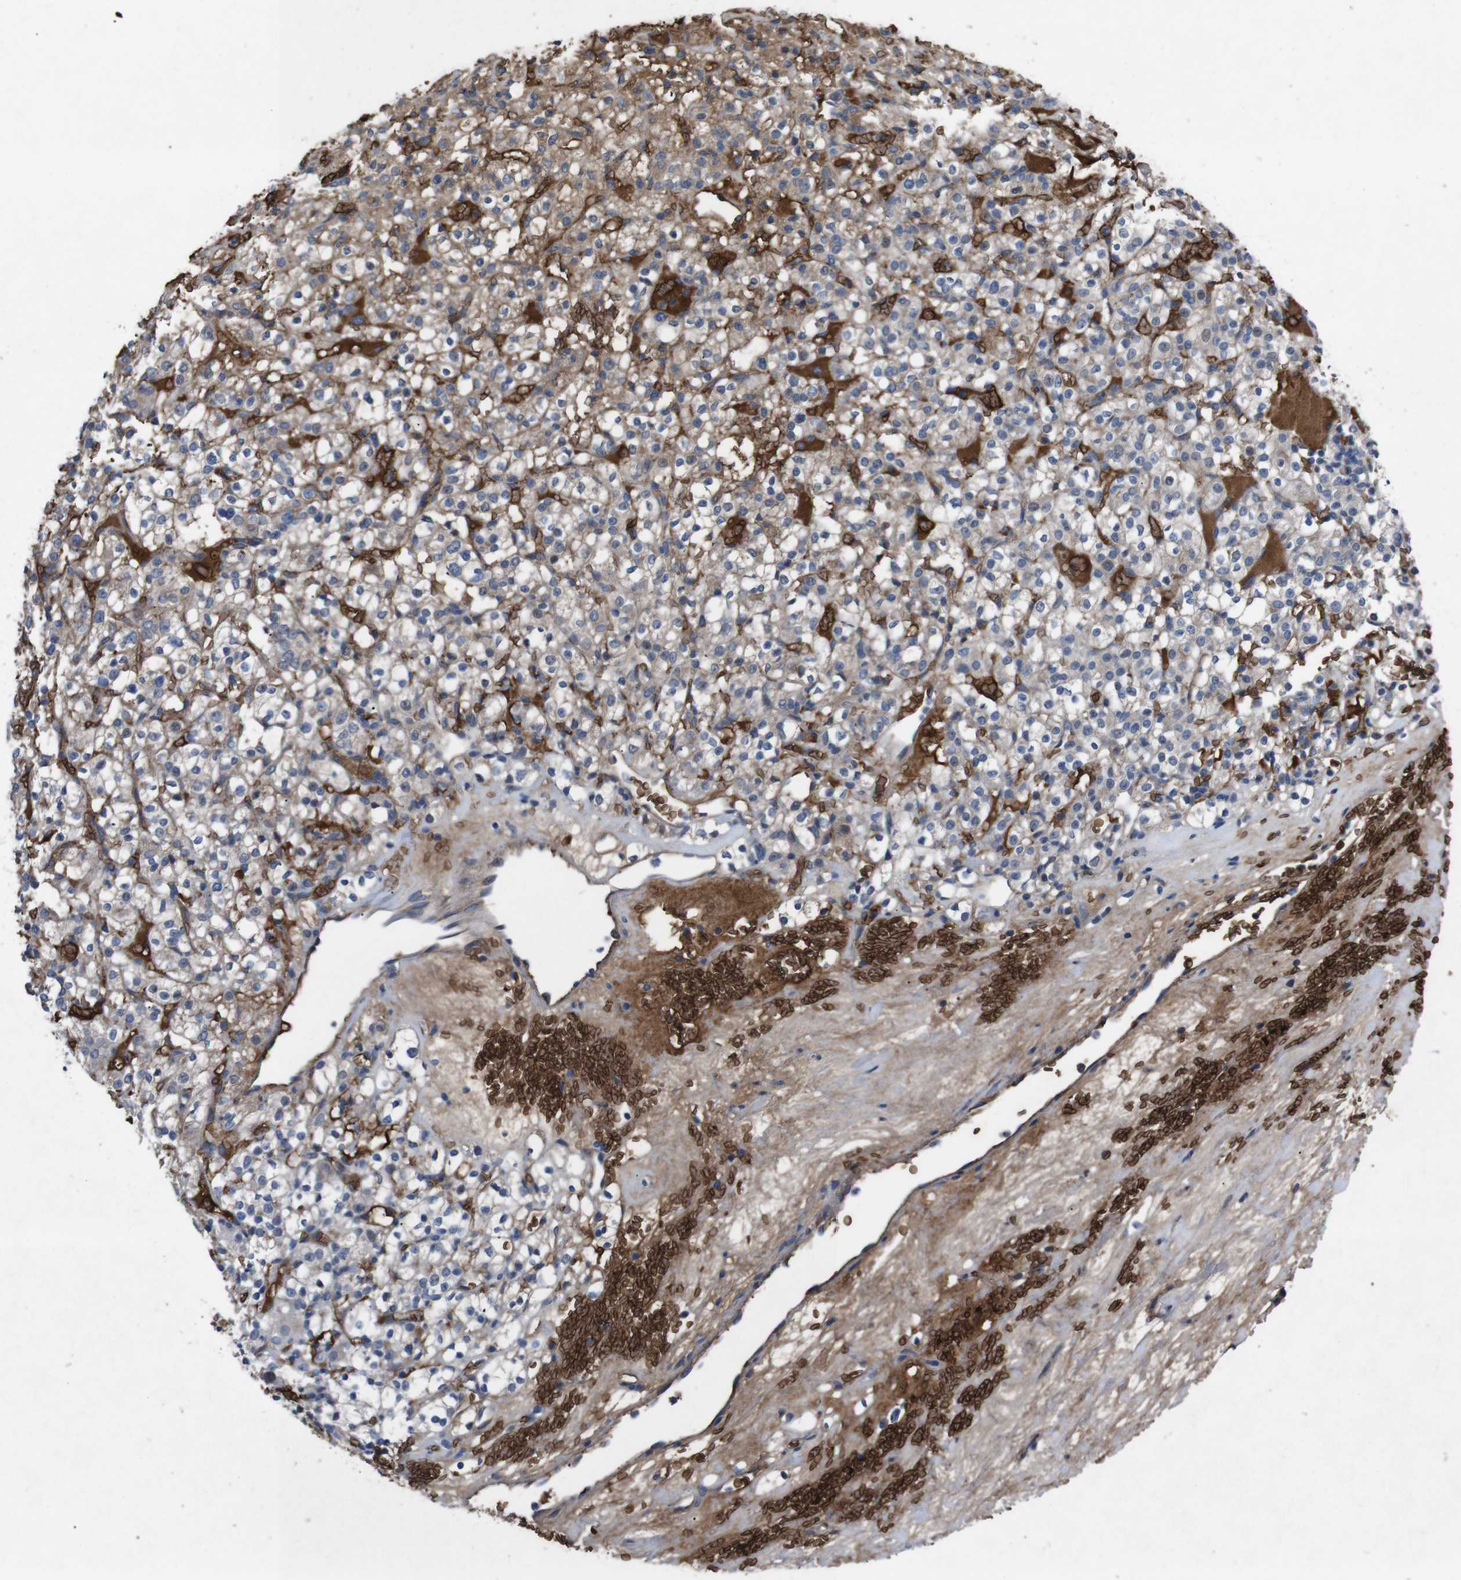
{"staining": {"intensity": "moderate", "quantity": ">75%", "location": "cytoplasmic/membranous"}, "tissue": "renal cancer", "cell_type": "Tumor cells", "image_type": "cancer", "snomed": [{"axis": "morphology", "description": "Normal tissue, NOS"}, {"axis": "morphology", "description": "Adenocarcinoma, NOS"}, {"axis": "topography", "description": "Kidney"}], "caption": "Adenocarcinoma (renal) stained with a brown dye shows moderate cytoplasmic/membranous positive positivity in about >75% of tumor cells.", "gene": "SPTB", "patient": {"sex": "female", "age": 72}}